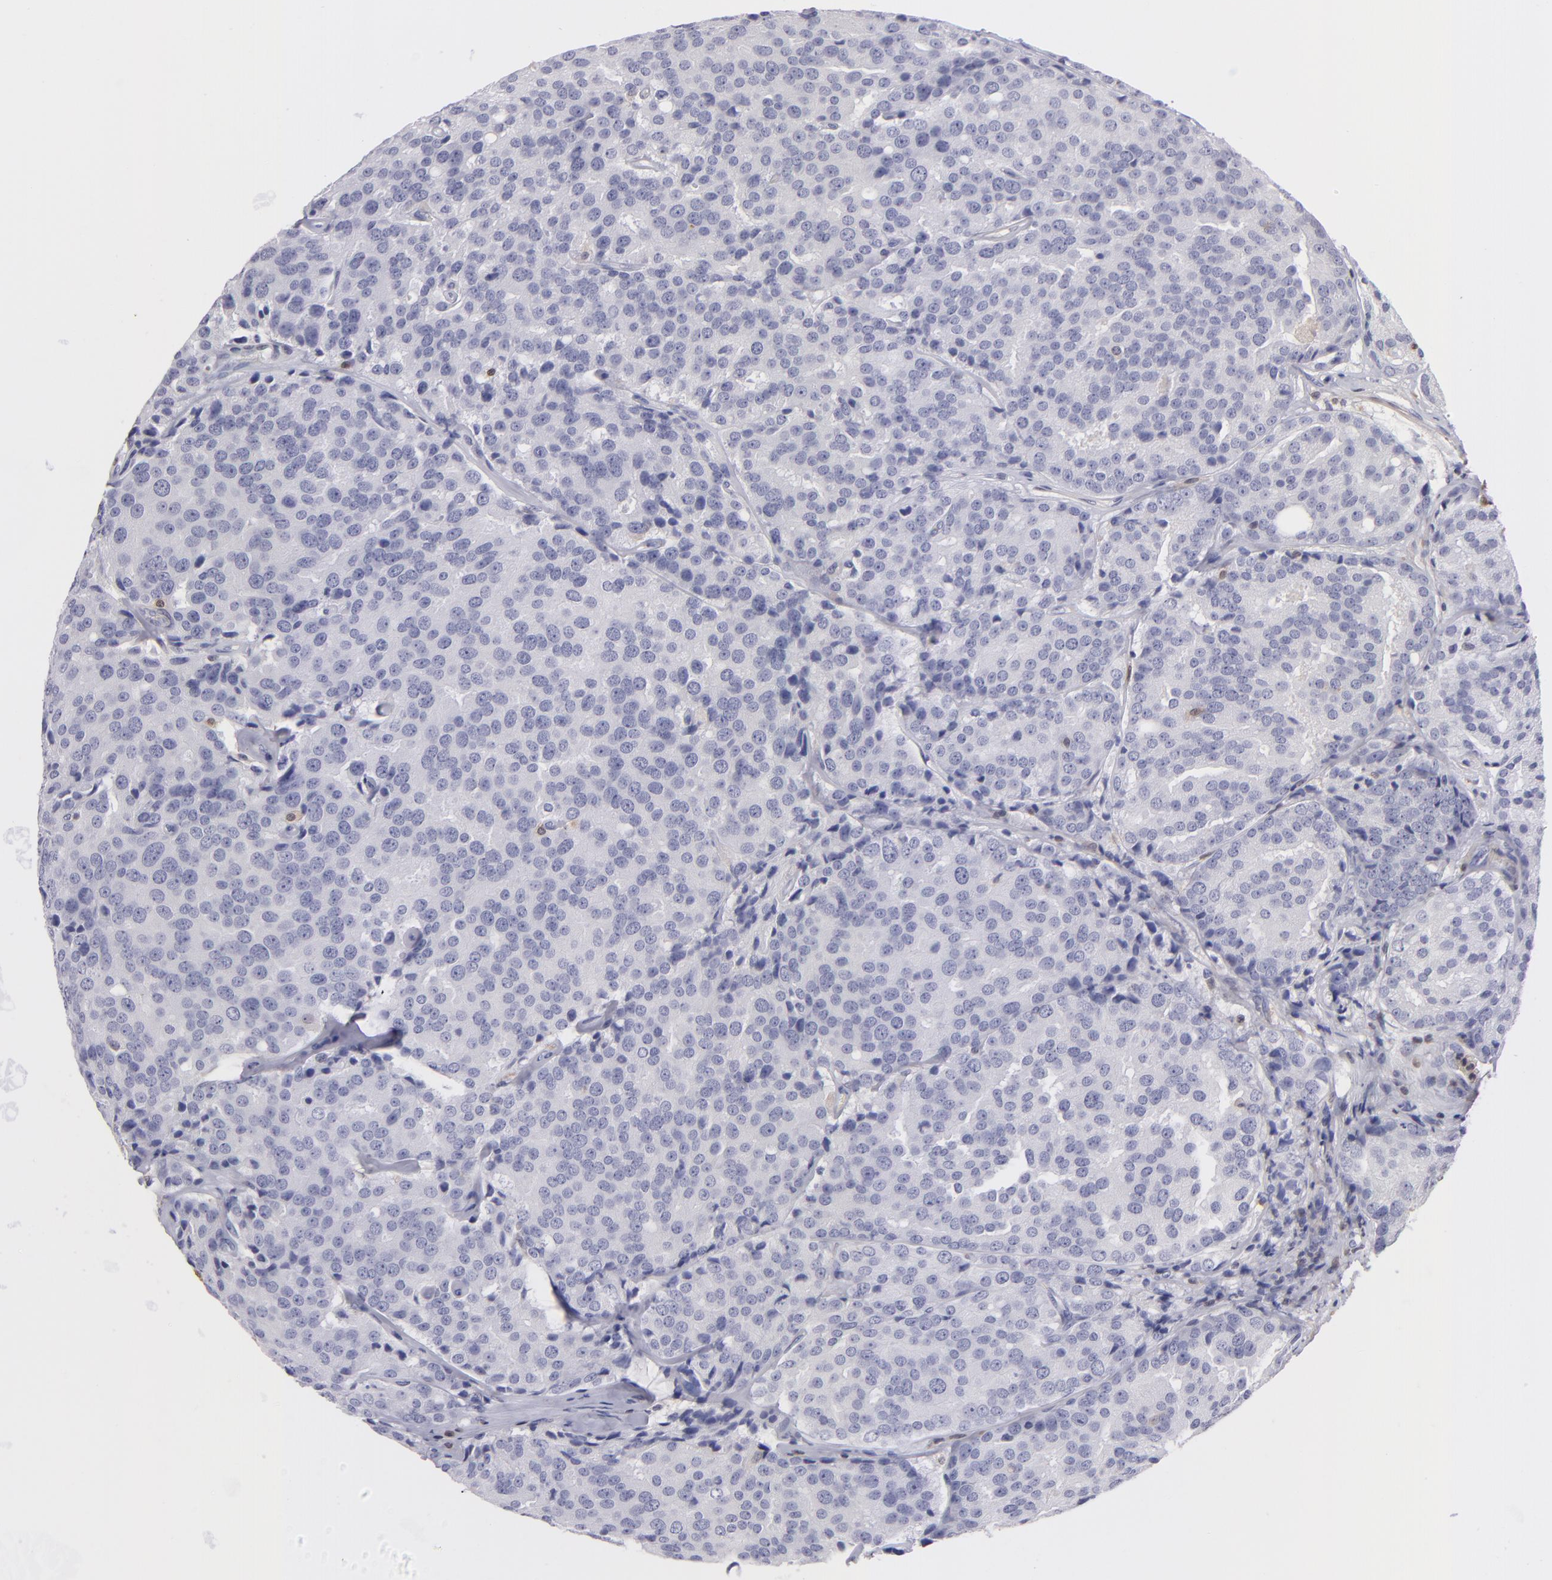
{"staining": {"intensity": "negative", "quantity": "none", "location": "none"}, "tissue": "prostate cancer", "cell_type": "Tumor cells", "image_type": "cancer", "snomed": [{"axis": "morphology", "description": "Adenocarcinoma, High grade"}, {"axis": "topography", "description": "Prostate"}], "caption": "This micrograph is of high-grade adenocarcinoma (prostate) stained with immunohistochemistry to label a protein in brown with the nuclei are counter-stained blue. There is no staining in tumor cells.", "gene": "S100A2", "patient": {"sex": "male", "age": 64}}